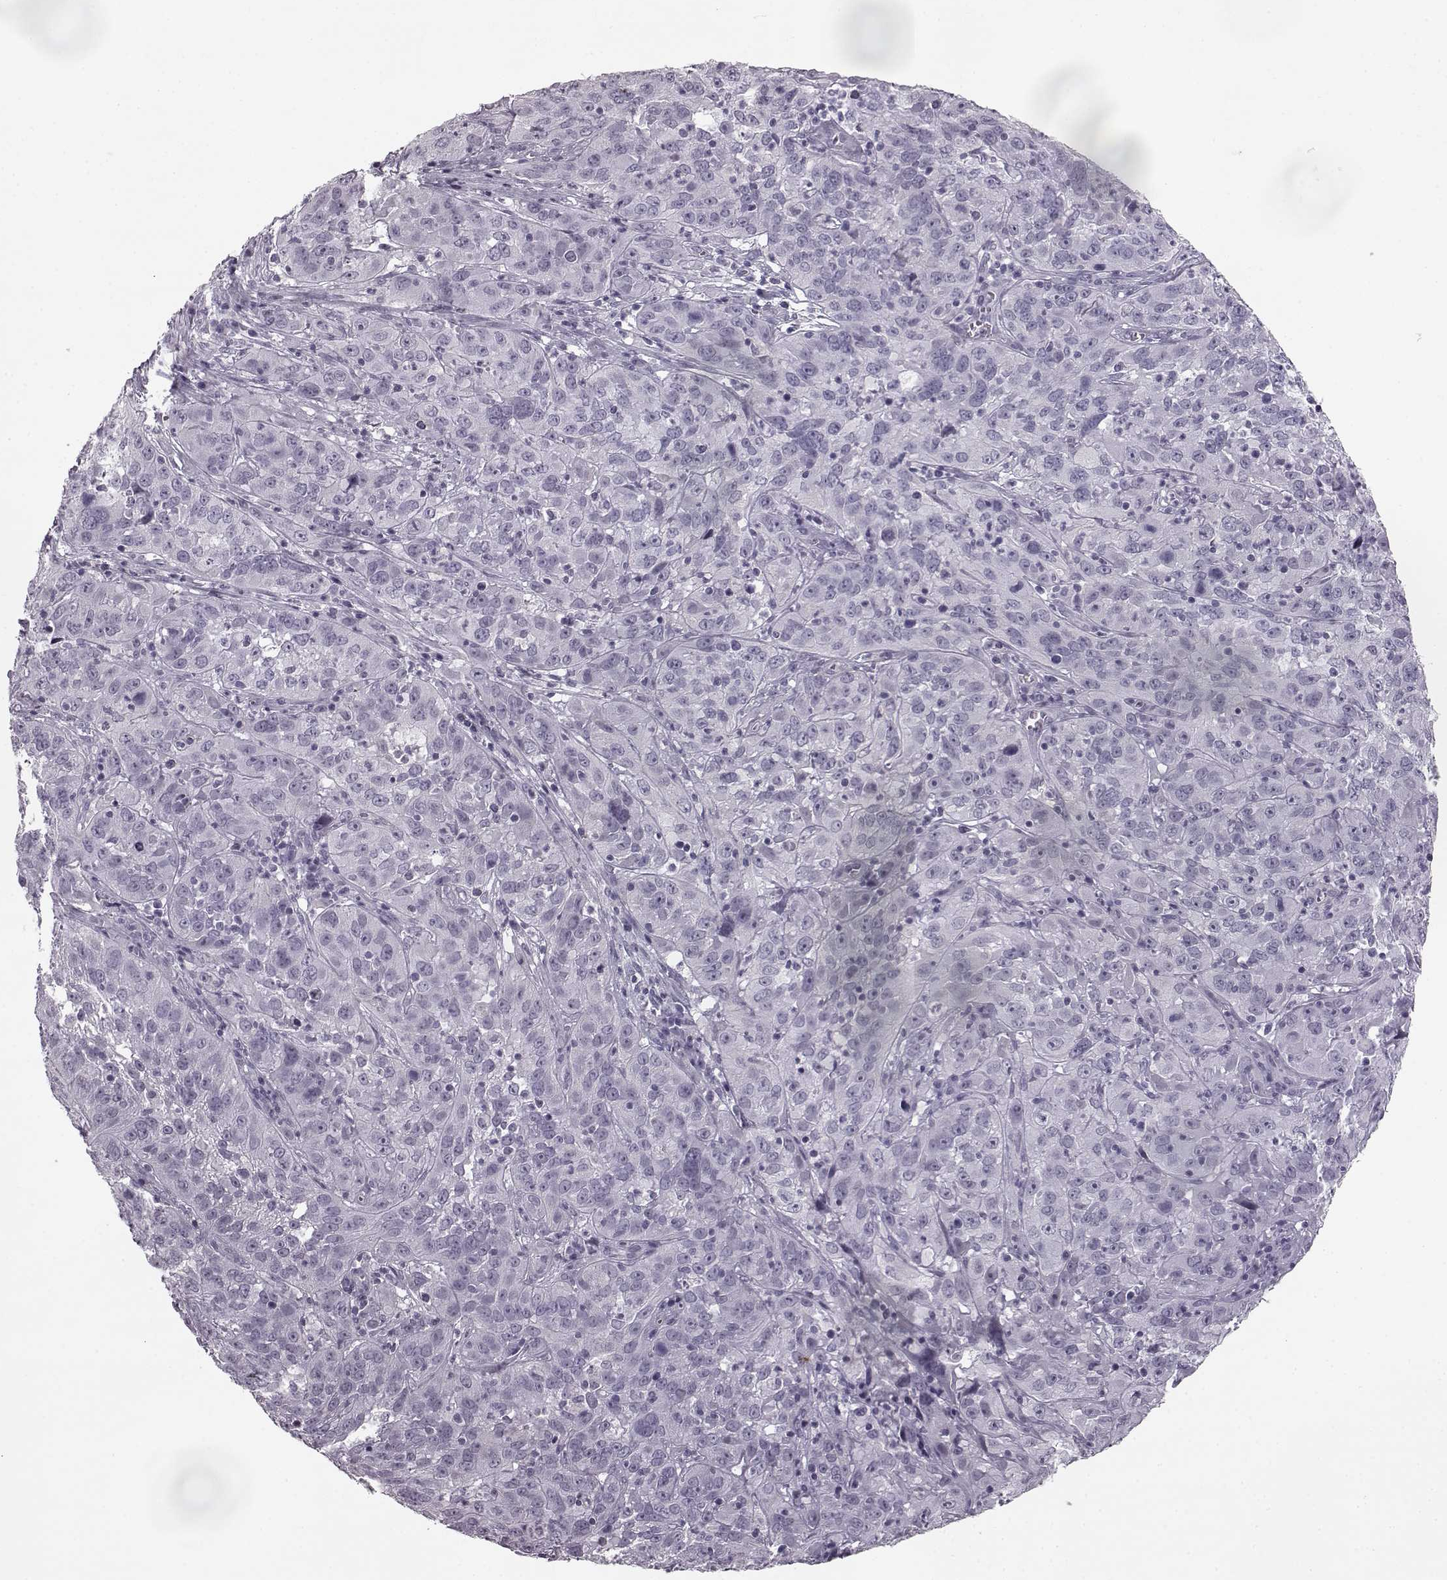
{"staining": {"intensity": "negative", "quantity": "none", "location": "none"}, "tissue": "cervical cancer", "cell_type": "Tumor cells", "image_type": "cancer", "snomed": [{"axis": "morphology", "description": "Squamous cell carcinoma, NOS"}, {"axis": "topography", "description": "Cervix"}], "caption": "This is a histopathology image of immunohistochemistry (IHC) staining of cervical cancer, which shows no expression in tumor cells. The staining was performed using DAB (3,3'-diaminobenzidine) to visualize the protein expression in brown, while the nuclei were stained in blue with hematoxylin (Magnification: 20x).", "gene": "SEMG2", "patient": {"sex": "female", "age": 32}}